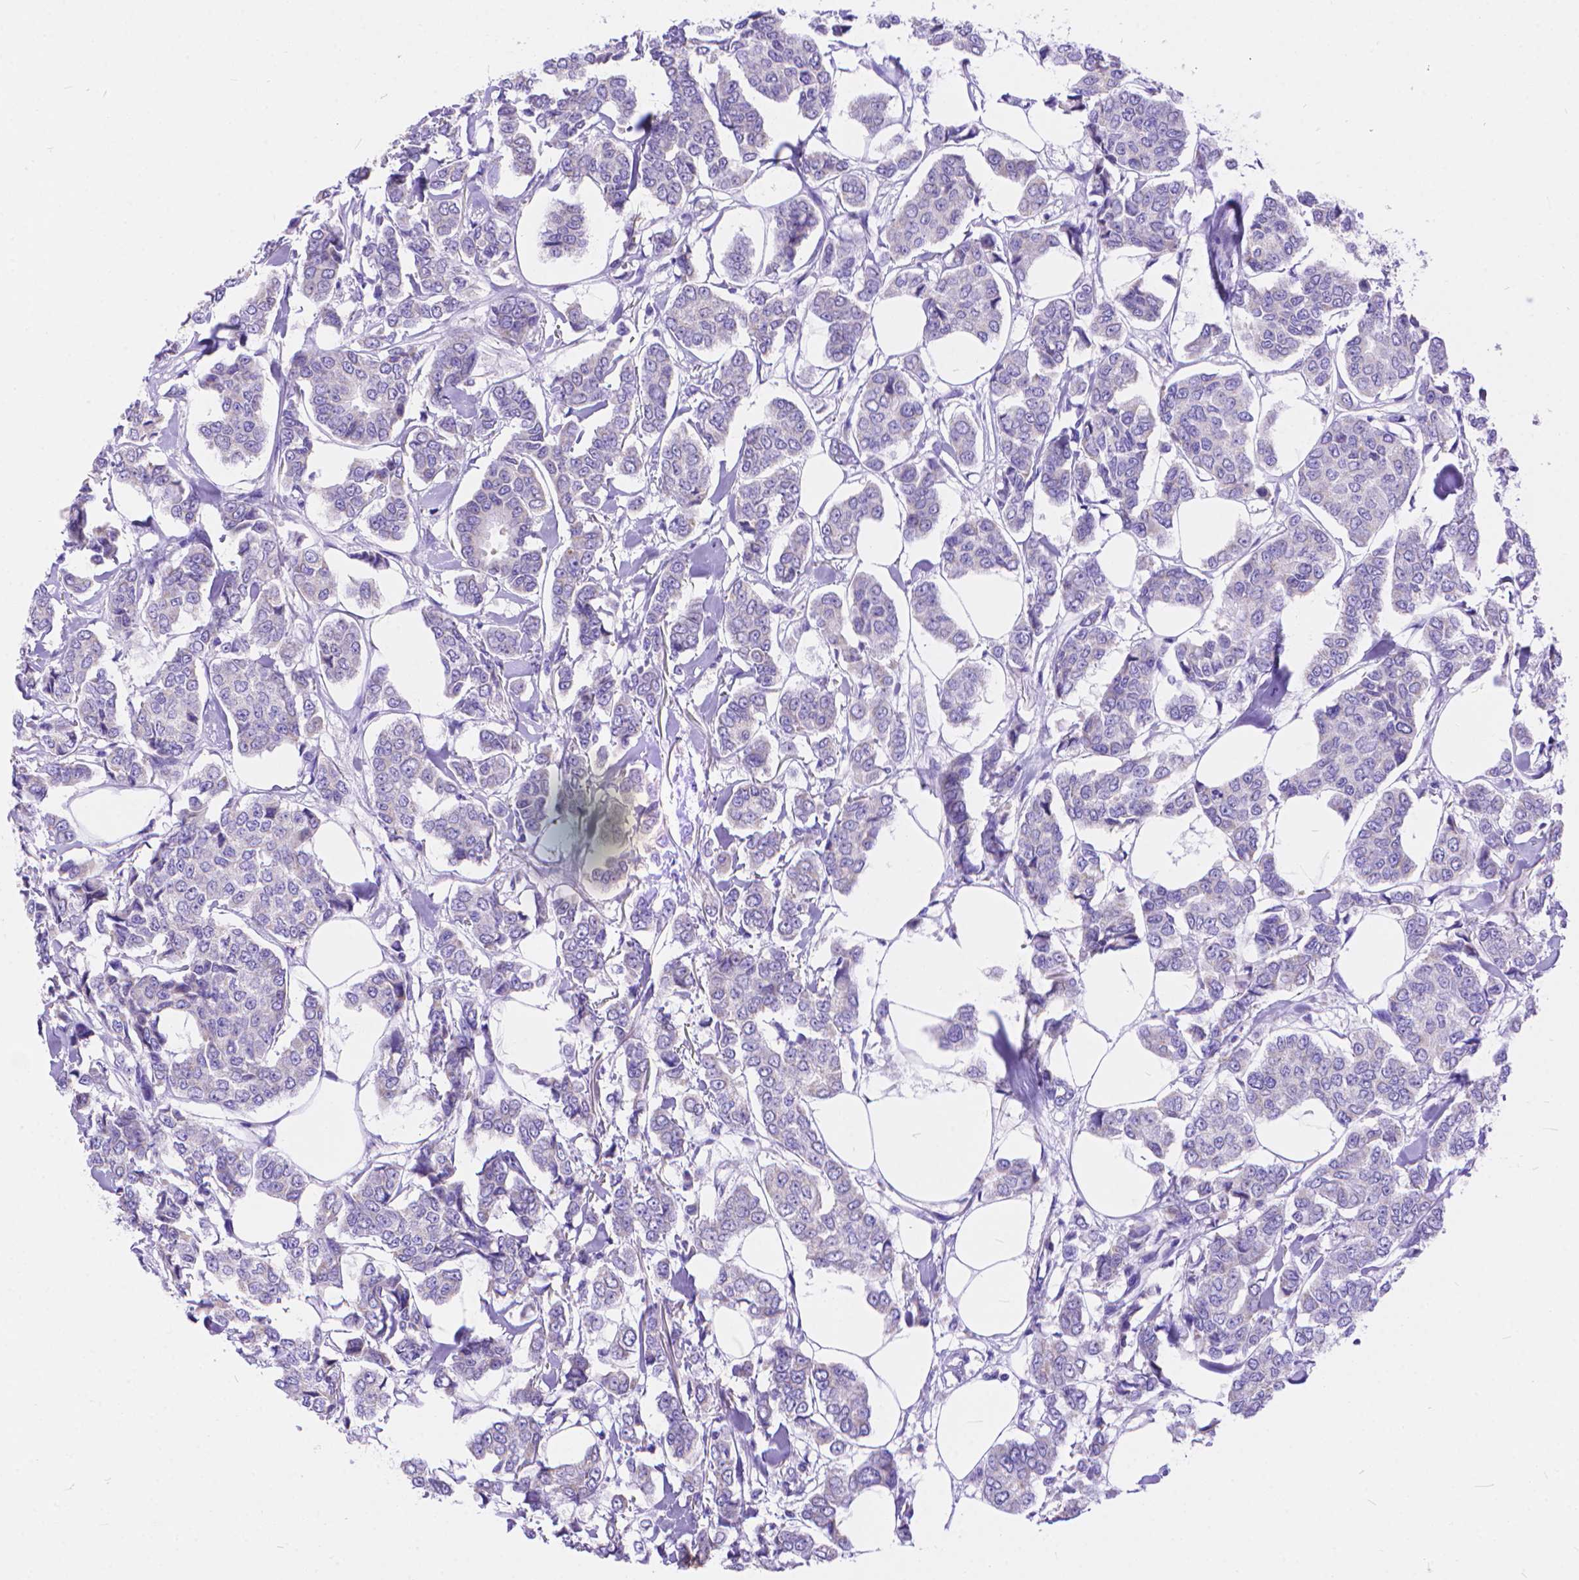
{"staining": {"intensity": "negative", "quantity": "none", "location": "none"}, "tissue": "breast cancer", "cell_type": "Tumor cells", "image_type": "cancer", "snomed": [{"axis": "morphology", "description": "Duct carcinoma"}, {"axis": "topography", "description": "Breast"}], "caption": "Human breast invasive ductal carcinoma stained for a protein using immunohistochemistry (IHC) exhibits no expression in tumor cells.", "gene": "DHRS2", "patient": {"sex": "female", "age": 94}}